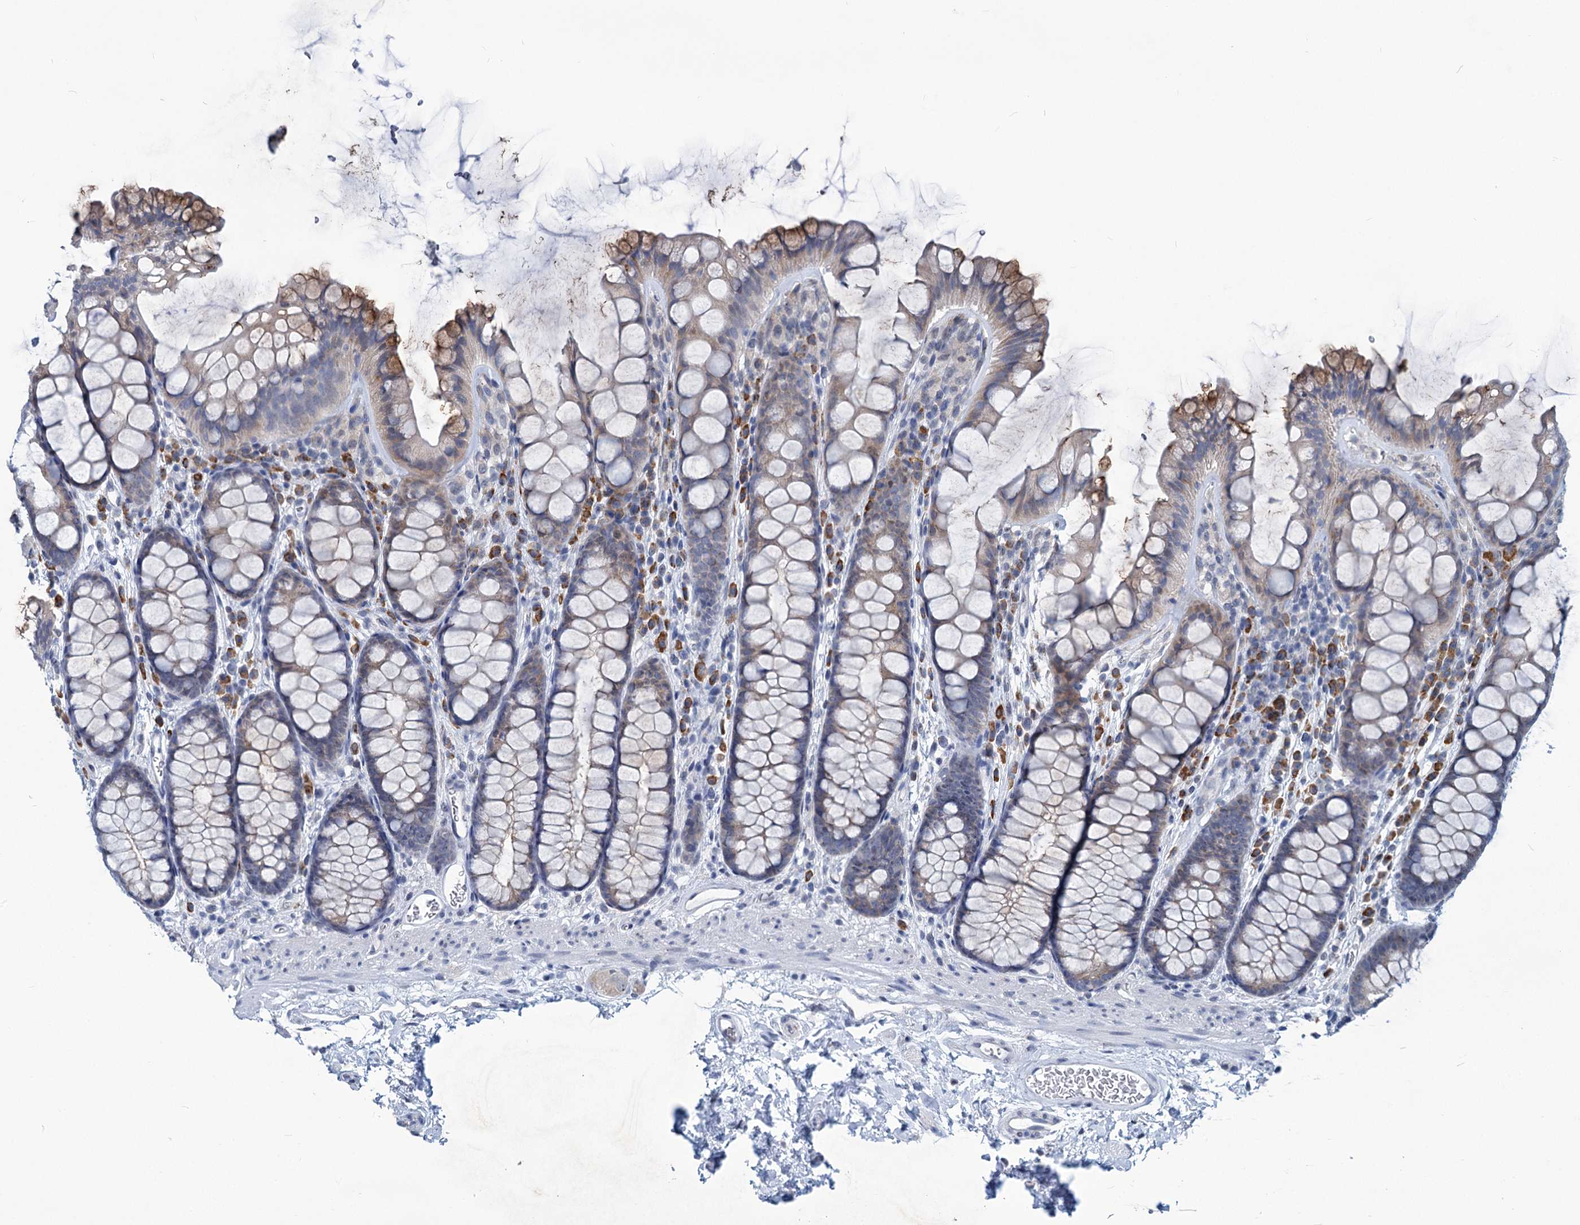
{"staining": {"intensity": "negative", "quantity": "none", "location": "none"}, "tissue": "colon", "cell_type": "Endothelial cells", "image_type": "normal", "snomed": [{"axis": "morphology", "description": "Normal tissue, NOS"}, {"axis": "topography", "description": "Colon"}], "caption": "This is an IHC histopathology image of benign colon. There is no expression in endothelial cells.", "gene": "NEU3", "patient": {"sex": "female", "age": 82}}